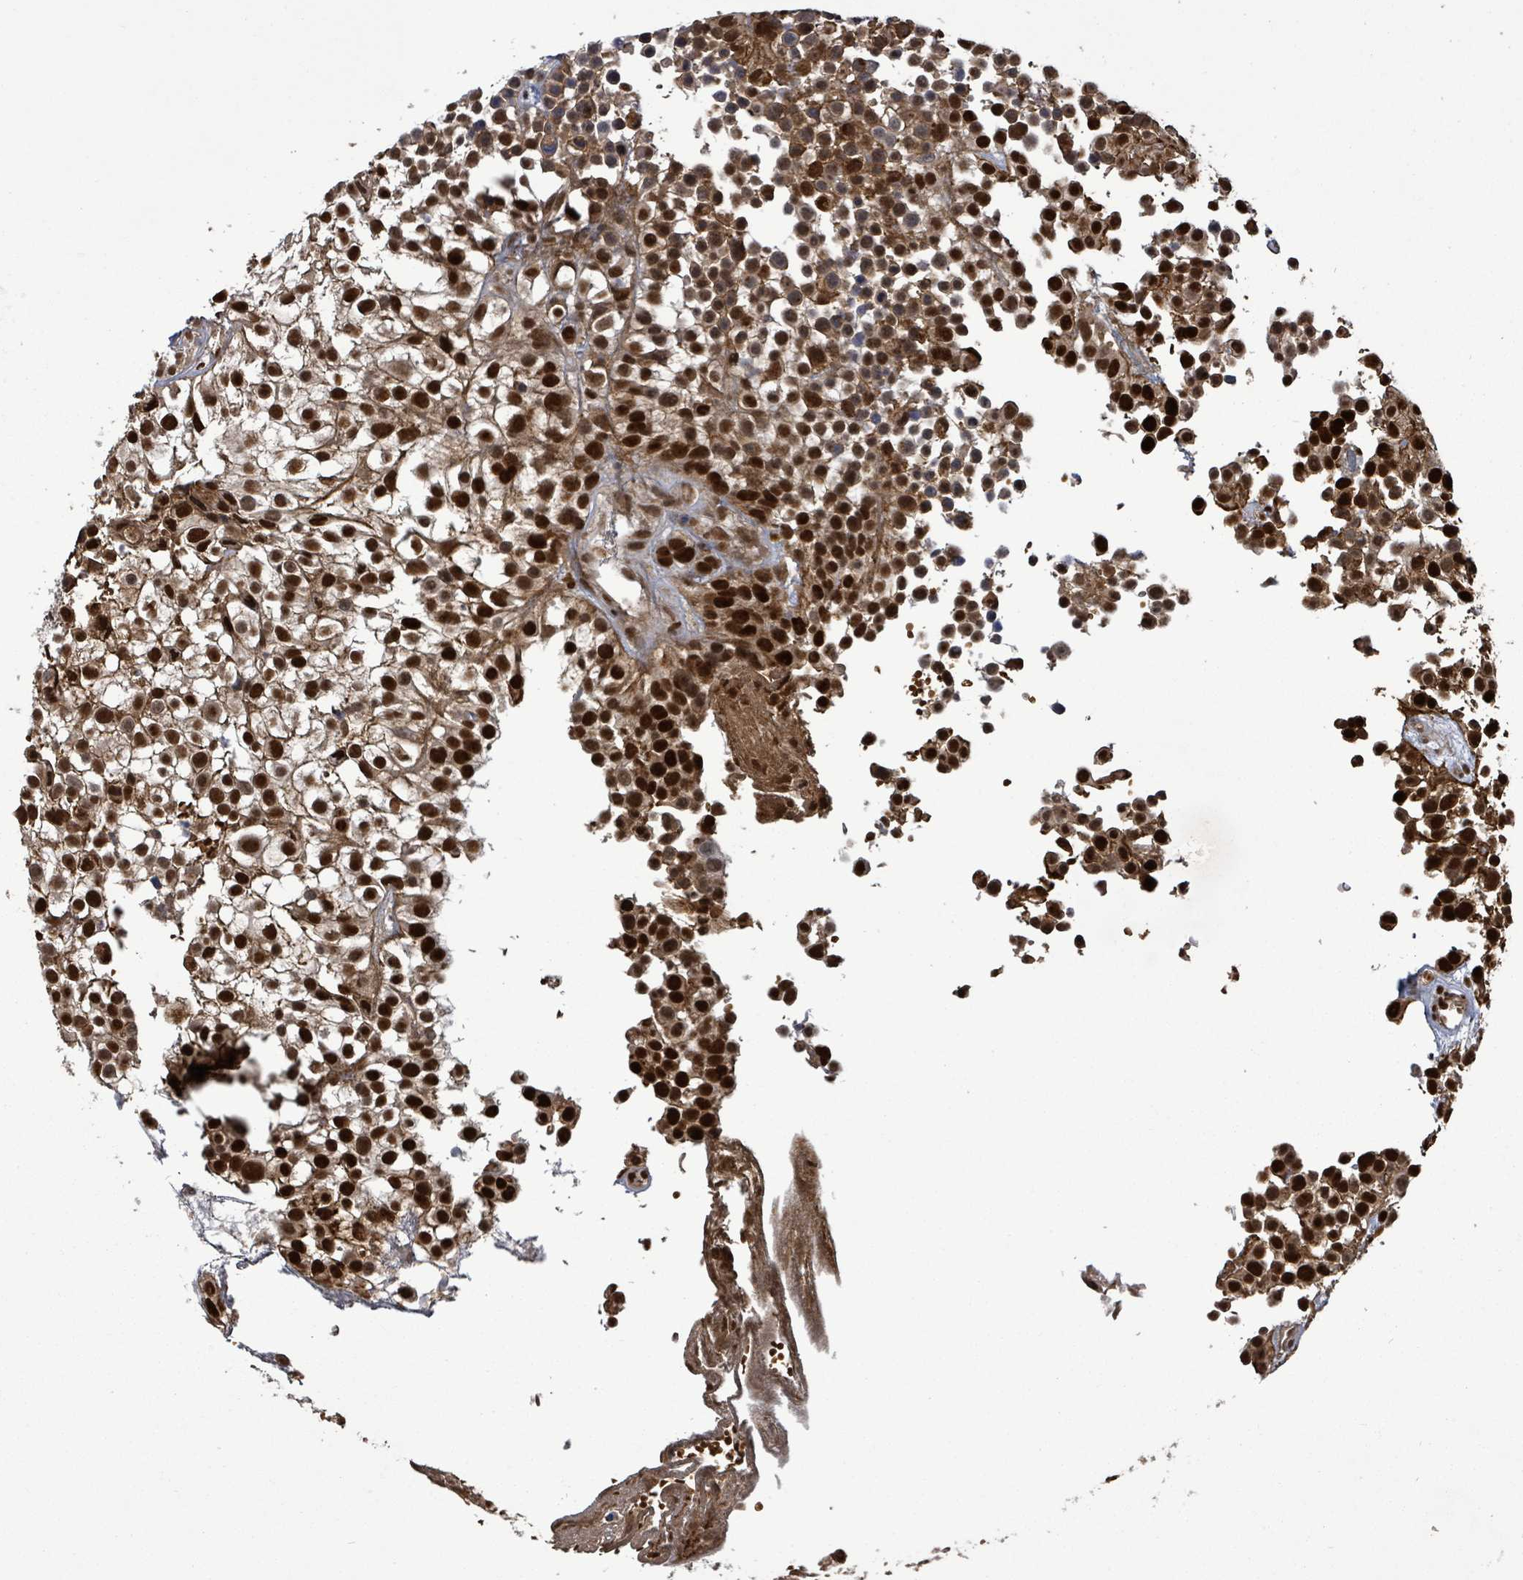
{"staining": {"intensity": "strong", "quantity": ">75%", "location": "cytoplasmic/membranous,nuclear"}, "tissue": "urothelial cancer", "cell_type": "Tumor cells", "image_type": "cancer", "snomed": [{"axis": "morphology", "description": "Urothelial carcinoma, High grade"}, {"axis": "topography", "description": "Urinary bladder"}], "caption": "IHC micrograph of high-grade urothelial carcinoma stained for a protein (brown), which displays high levels of strong cytoplasmic/membranous and nuclear positivity in about >75% of tumor cells.", "gene": "PATZ1", "patient": {"sex": "male", "age": 56}}